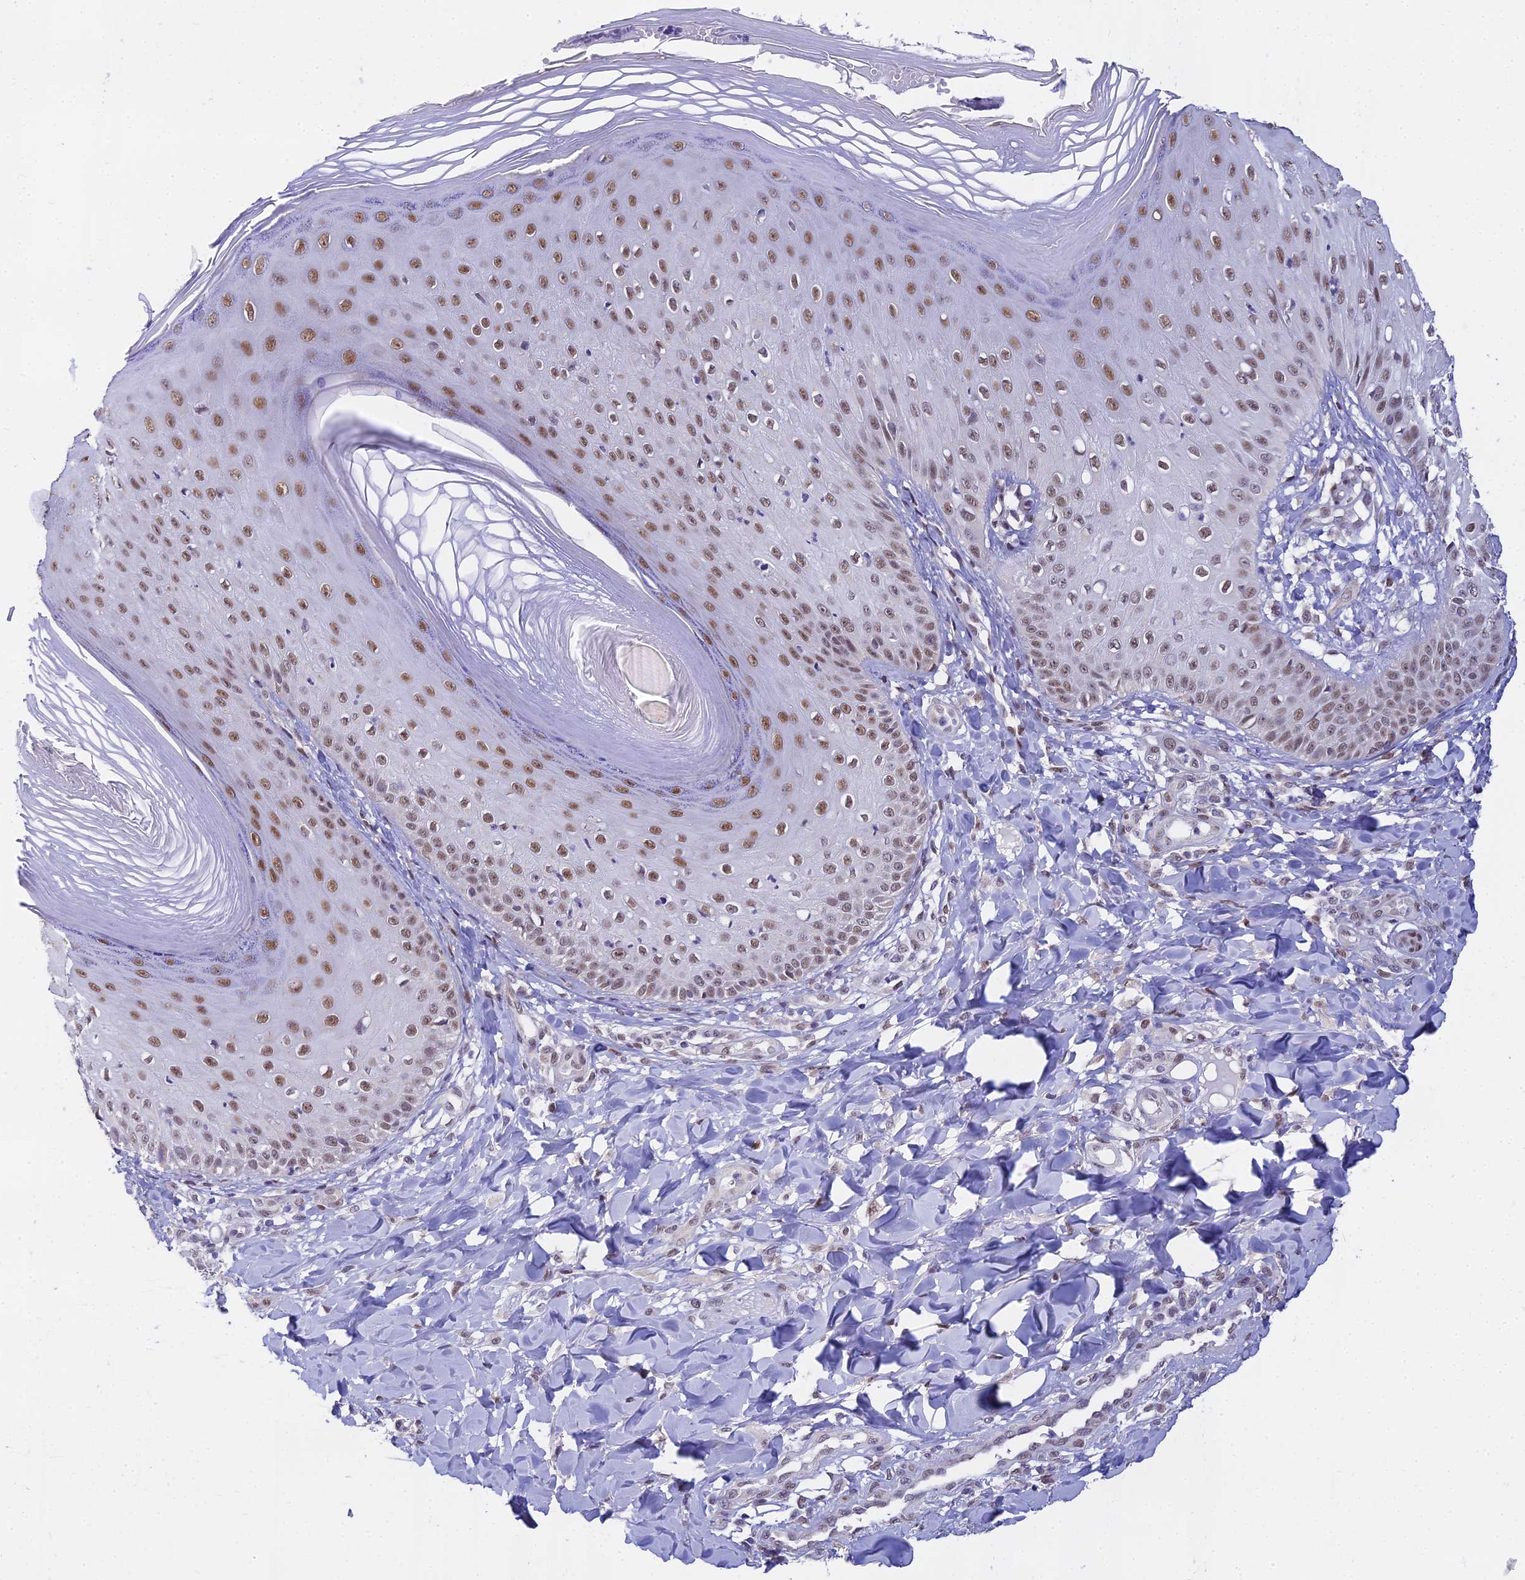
{"staining": {"intensity": "moderate", "quantity": ">75%", "location": "nuclear"}, "tissue": "skin", "cell_type": "Epidermal cells", "image_type": "normal", "snomed": [{"axis": "morphology", "description": "Normal tissue, NOS"}, {"axis": "morphology", "description": "Inflammation, NOS"}, {"axis": "topography", "description": "Soft tissue"}, {"axis": "topography", "description": "Anal"}], "caption": "A brown stain shows moderate nuclear staining of a protein in epidermal cells of unremarkable skin.", "gene": "C2orf49", "patient": {"sex": "female", "age": 15}}